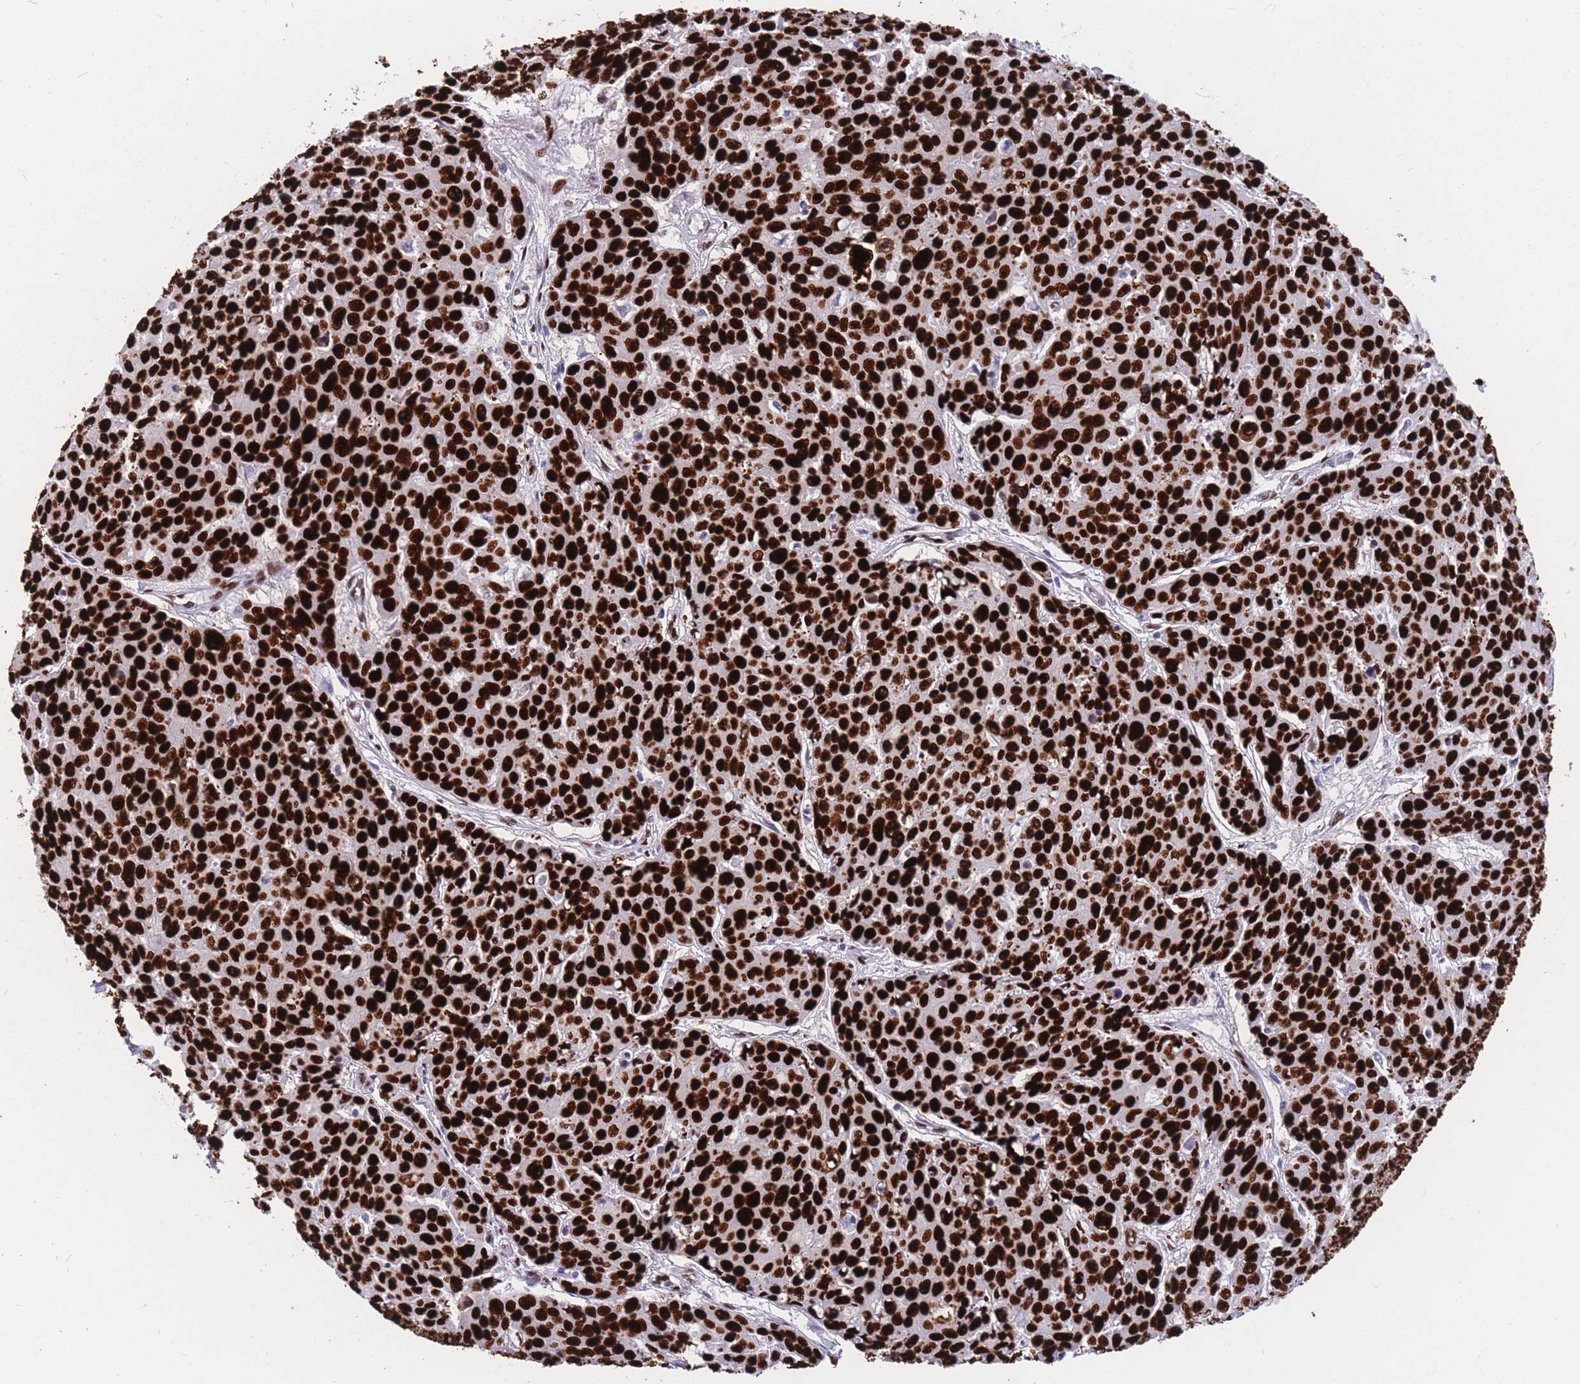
{"staining": {"intensity": "strong", "quantity": ">75%", "location": "nuclear"}, "tissue": "skin cancer", "cell_type": "Tumor cells", "image_type": "cancer", "snomed": [{"axis": "morphology", "description": "Squamous cell carcinoma, NOS"}, {"axis": "topography", "description": "Skin"}], "caption": "A high-resolution image shows immunohistochemistry (IHC) staining of squamous cell carcinoma (skin), which demonstrates strong nuclear staining in approximately >75% of tumor cells. Nuclei are stained in blue.", "gene": "NASP", "patient": {"sex": "male", "age": 71}}